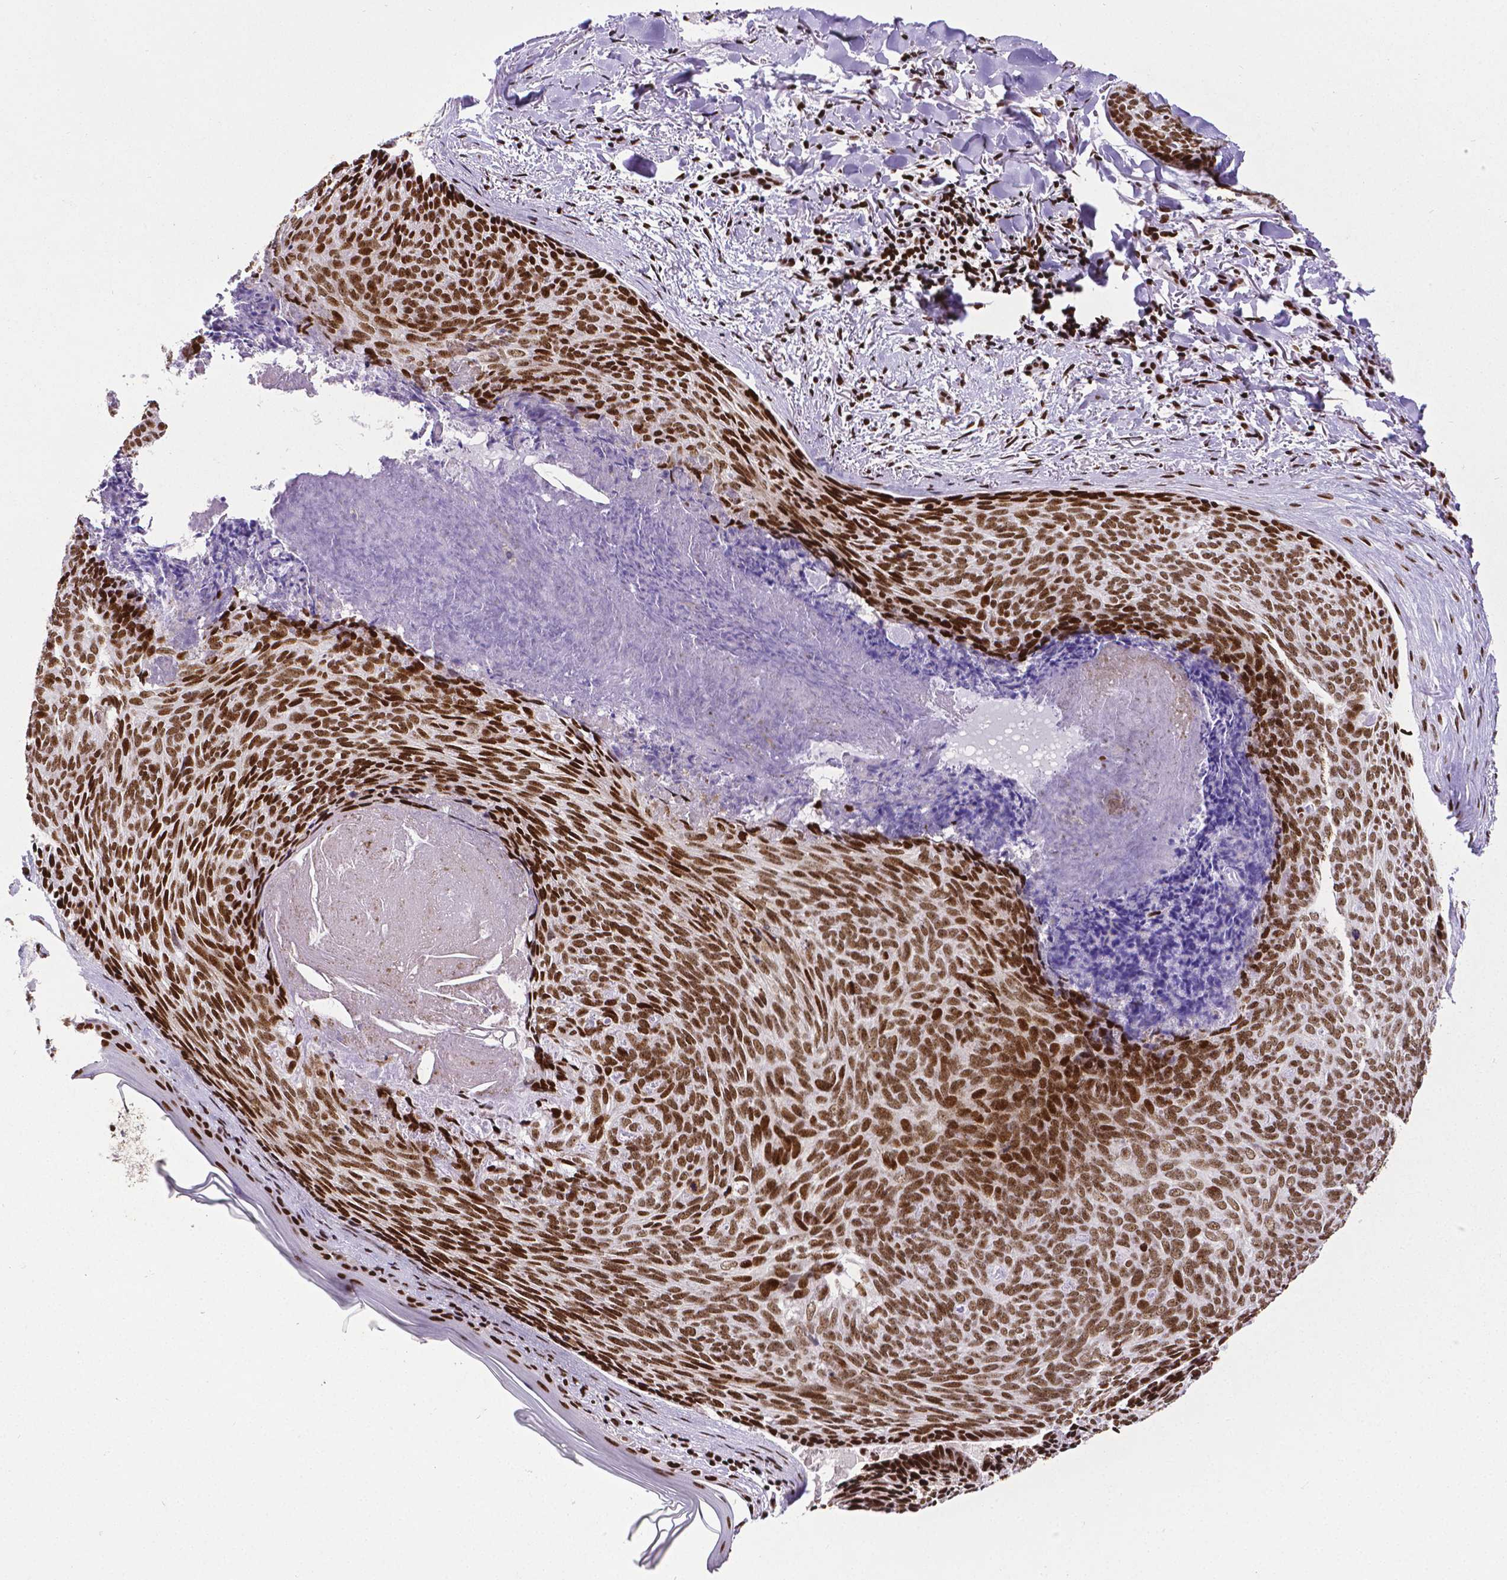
{"staining": {"intensity": "strong", "quantity": ">75%", "location": "nuclear"}, "tissue": "skin cancer", "cell_type": "Tumor cells", "image_type": "cancer", "snomed": [{"axis": "morphology", "description": "Basal cell carcinoma"}, {"axis": "topography", "description": "Skin"}], "caption": "Immunohistochemical staining of basal cell carcinoma (skin) reveals strong nuclear protein positivity in approximately >75% of tumor cells.", "gene": "CTCF", "patient": {"sex": "female", "age": 82}}